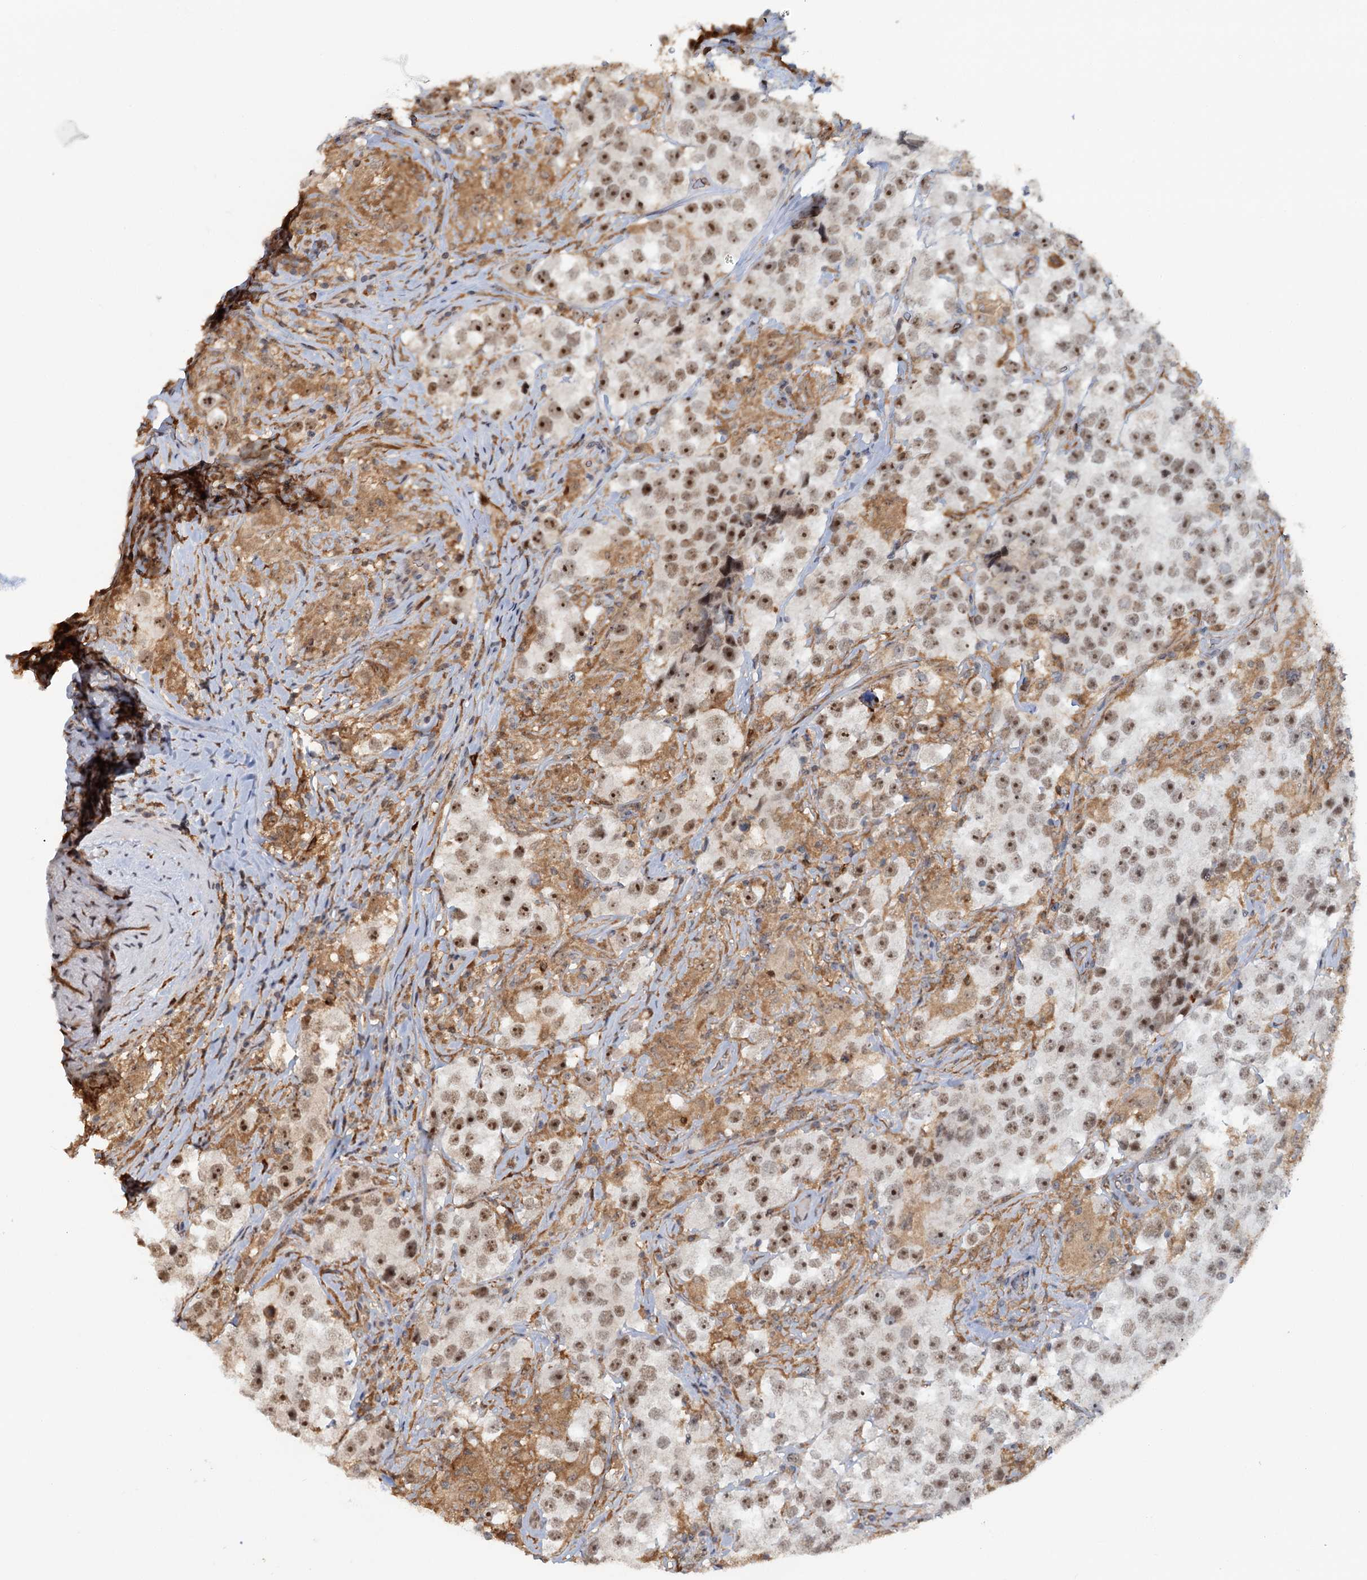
{"staining": {"intensity": "moderate", "quantity": ">75%", "location": "nuclear"}, "tissue": "testis cancer", "cell_type": "Tumor cells", "image_type": "cancer", "snomed": [{"axis": "morphology", "description": "Seminoma, NOS"}, {"axis": "topography", "description": "Testis"}], "caption": "A high-resolution photomicrograph shows immunohistochemistry staining of testis seminoma, which displays moderate nuclear positivity in approximately >75% of tumor cells.", "gene": "C1D", "patient": {"sex": "male", "age": 46}}